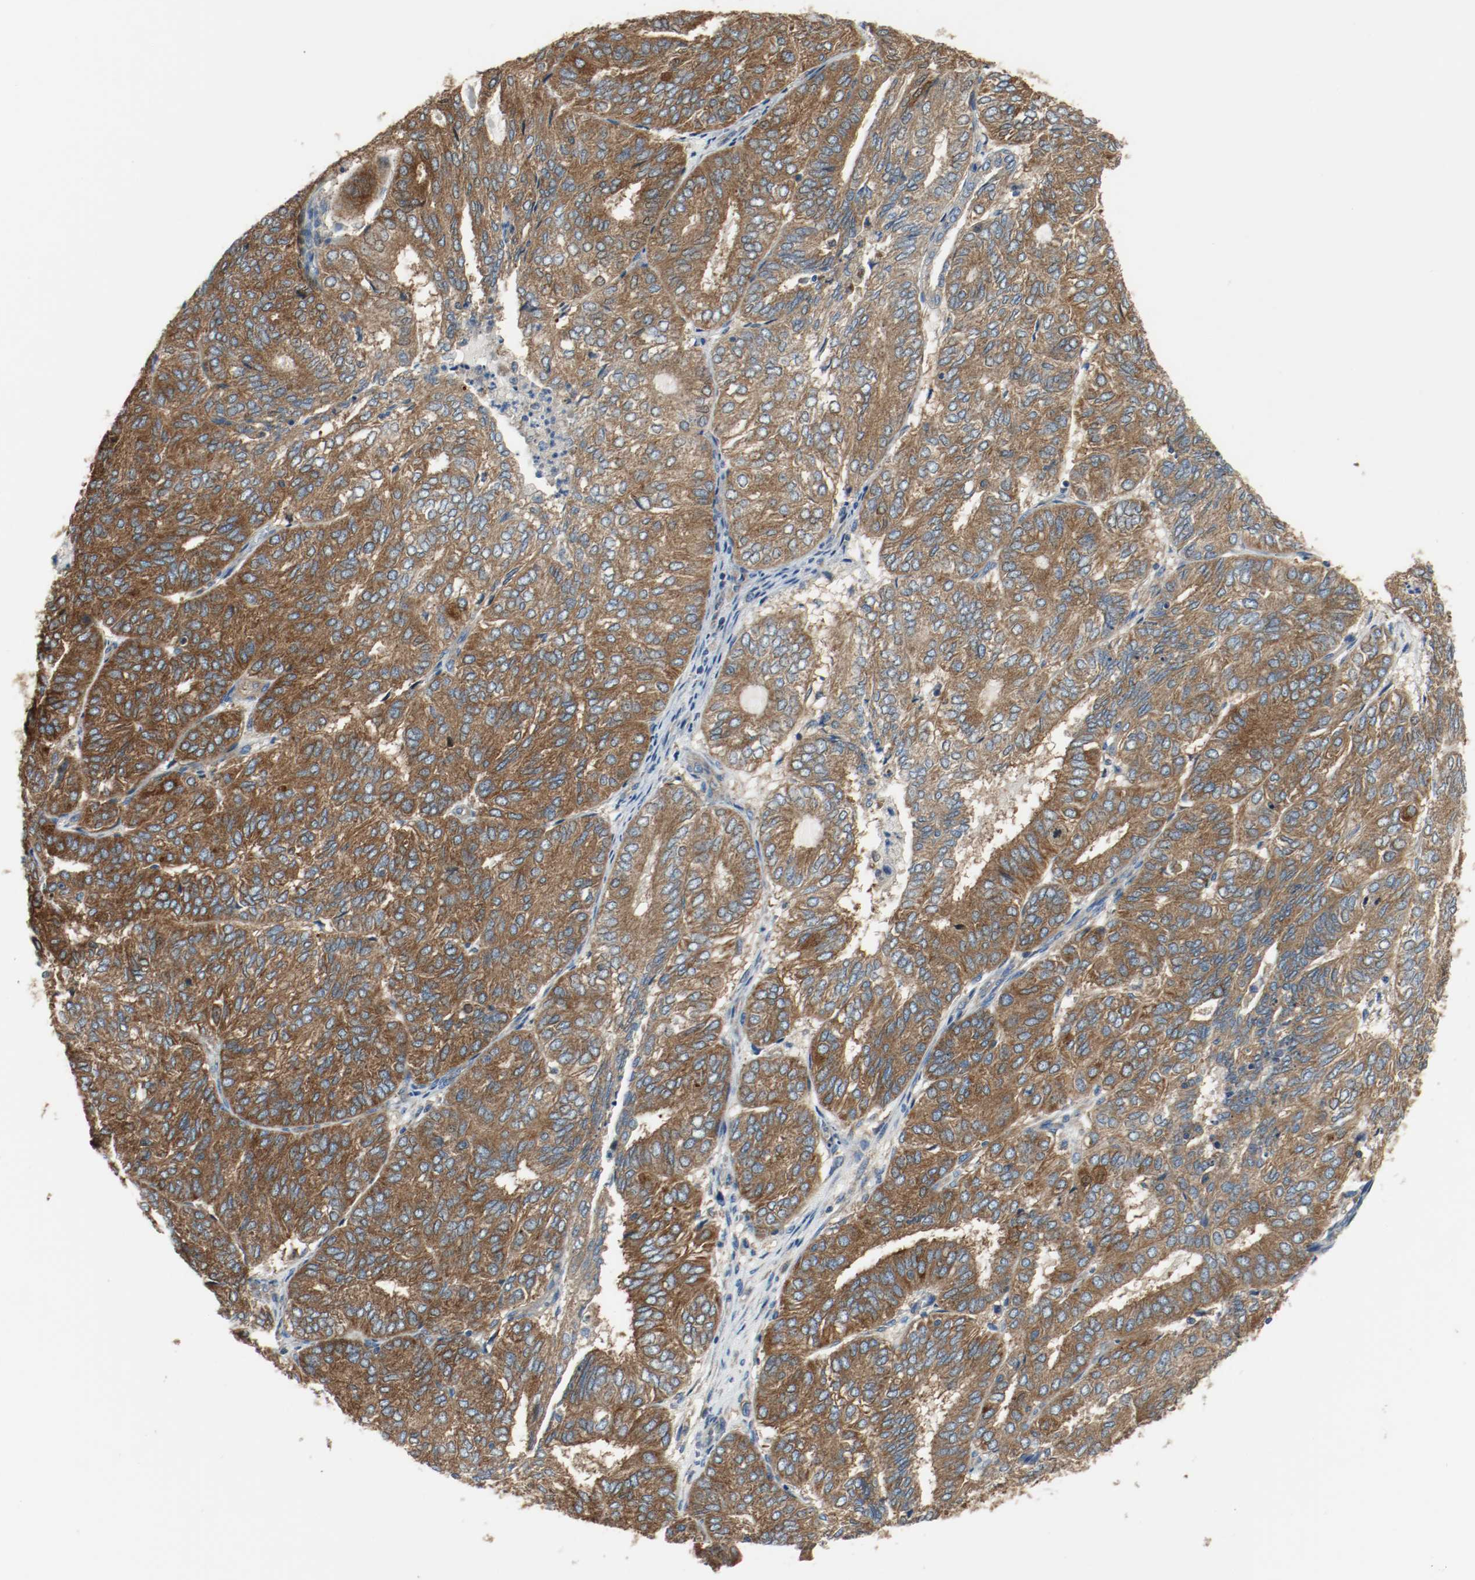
{"staining": {"intensity": "moderate", "quantity": ">75%", "location": "cytoplasmic/membranous"}, "tissue": "endometrial cancer", "cell_type": "Tumor cells", "image_type": "cancer", "snomed": [{"axis": "morphology", "description": "Adenocarcinoma, NOS"}, {"axis": "topography", "description": "Uterus"}], "caption": "Human adenocarcinoma (endometrial) stained with a brown dye demonstrates moderate cytoplasmic/membranous positive staining in approximately >75% of tumor cells.", "gene": "TUBA3D", "patient": {"sex": "female", "age": 60}}